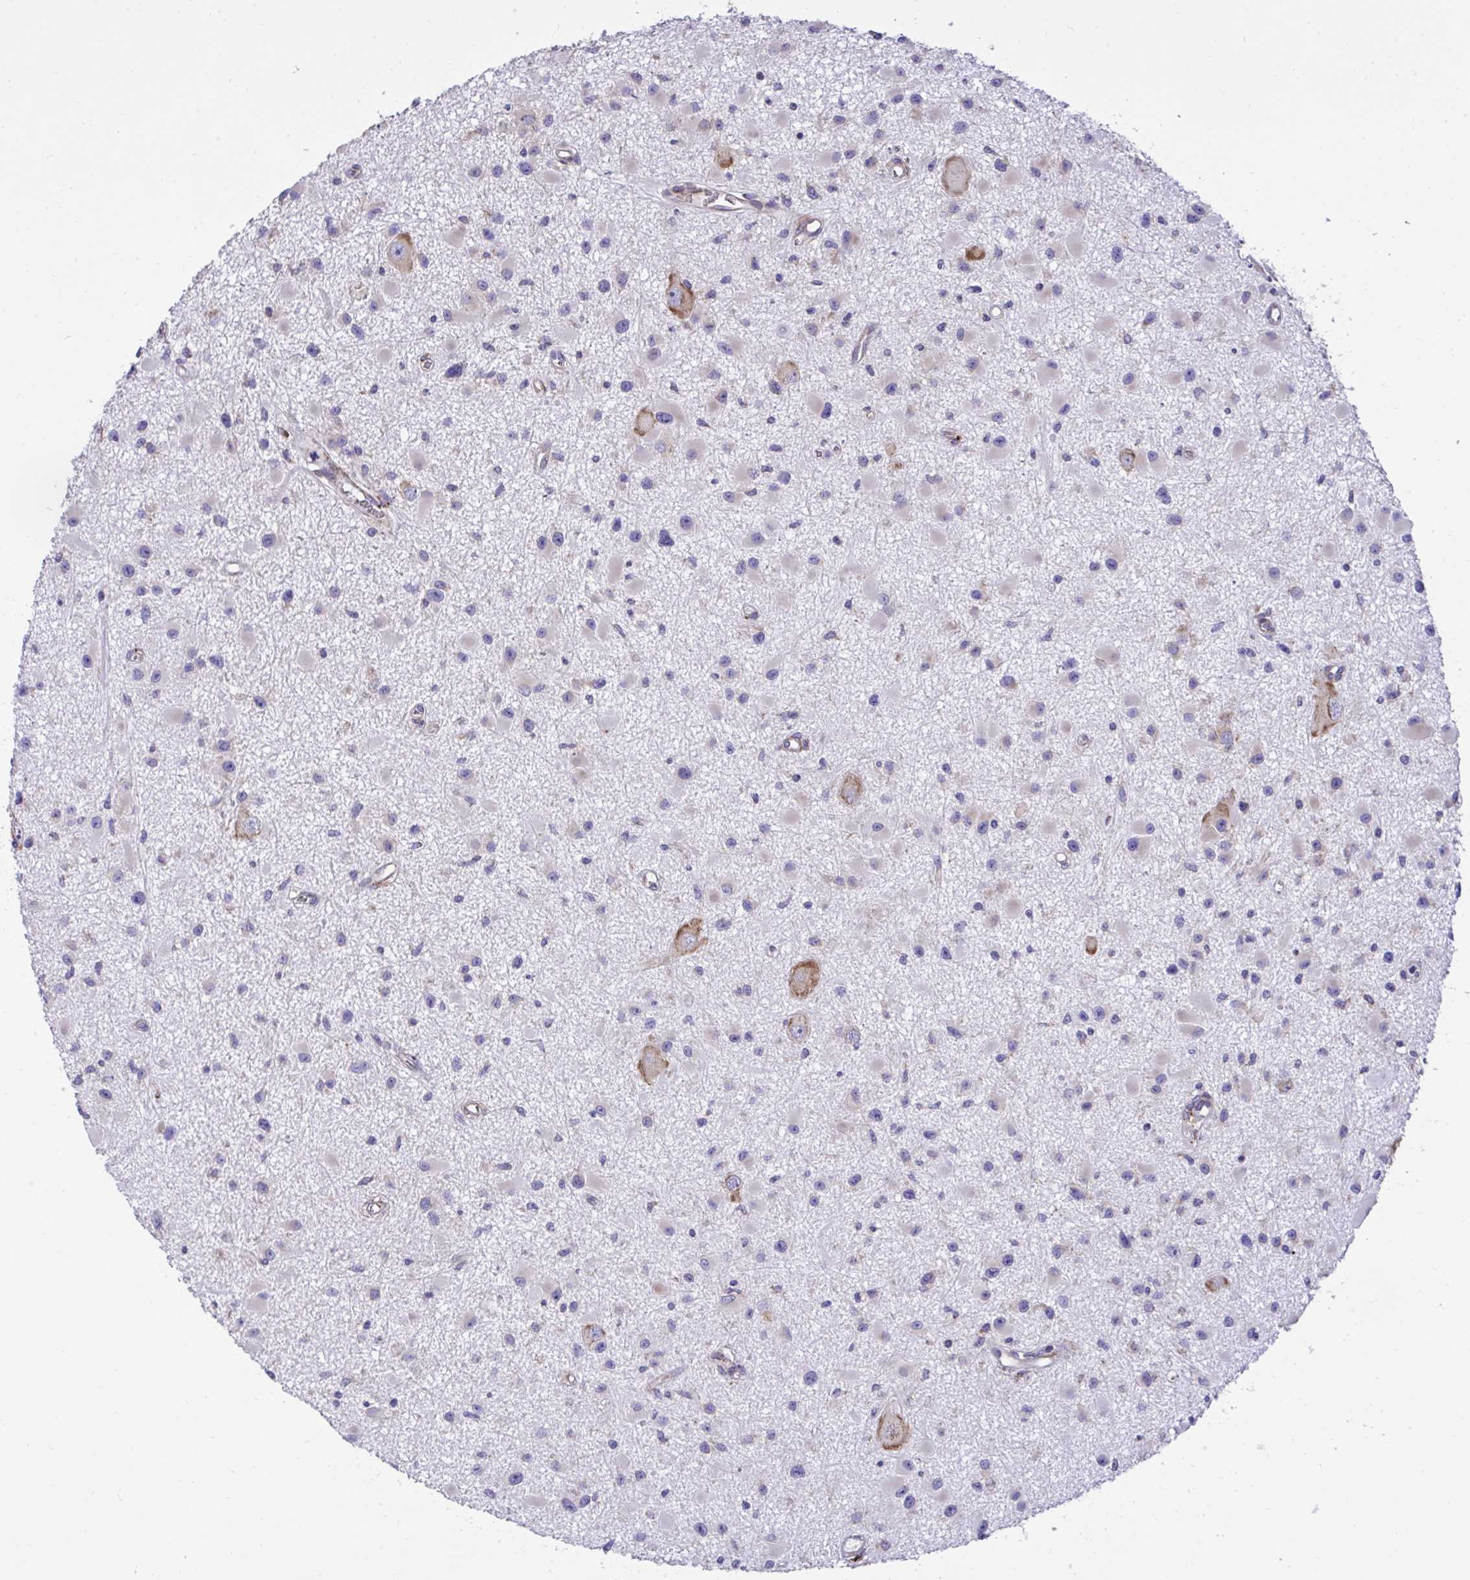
{"staining": {"intensity": "negative", "quantity": "none", "location": "none"}, "tissue": "glioma", "cell_type": "Tumor cells", "image_type": "cancer", "snomed": [{"axis": "morphology", "description": "Glioma, malignant, High grade"}, {"axis": "topography", "description": "Brain"}], "caption": "Immunohistochemical staining of glioma reveals no significant expression in tumor cells.", "gene": "RPS15", "patient": {"sex": "male", "age": 54}}